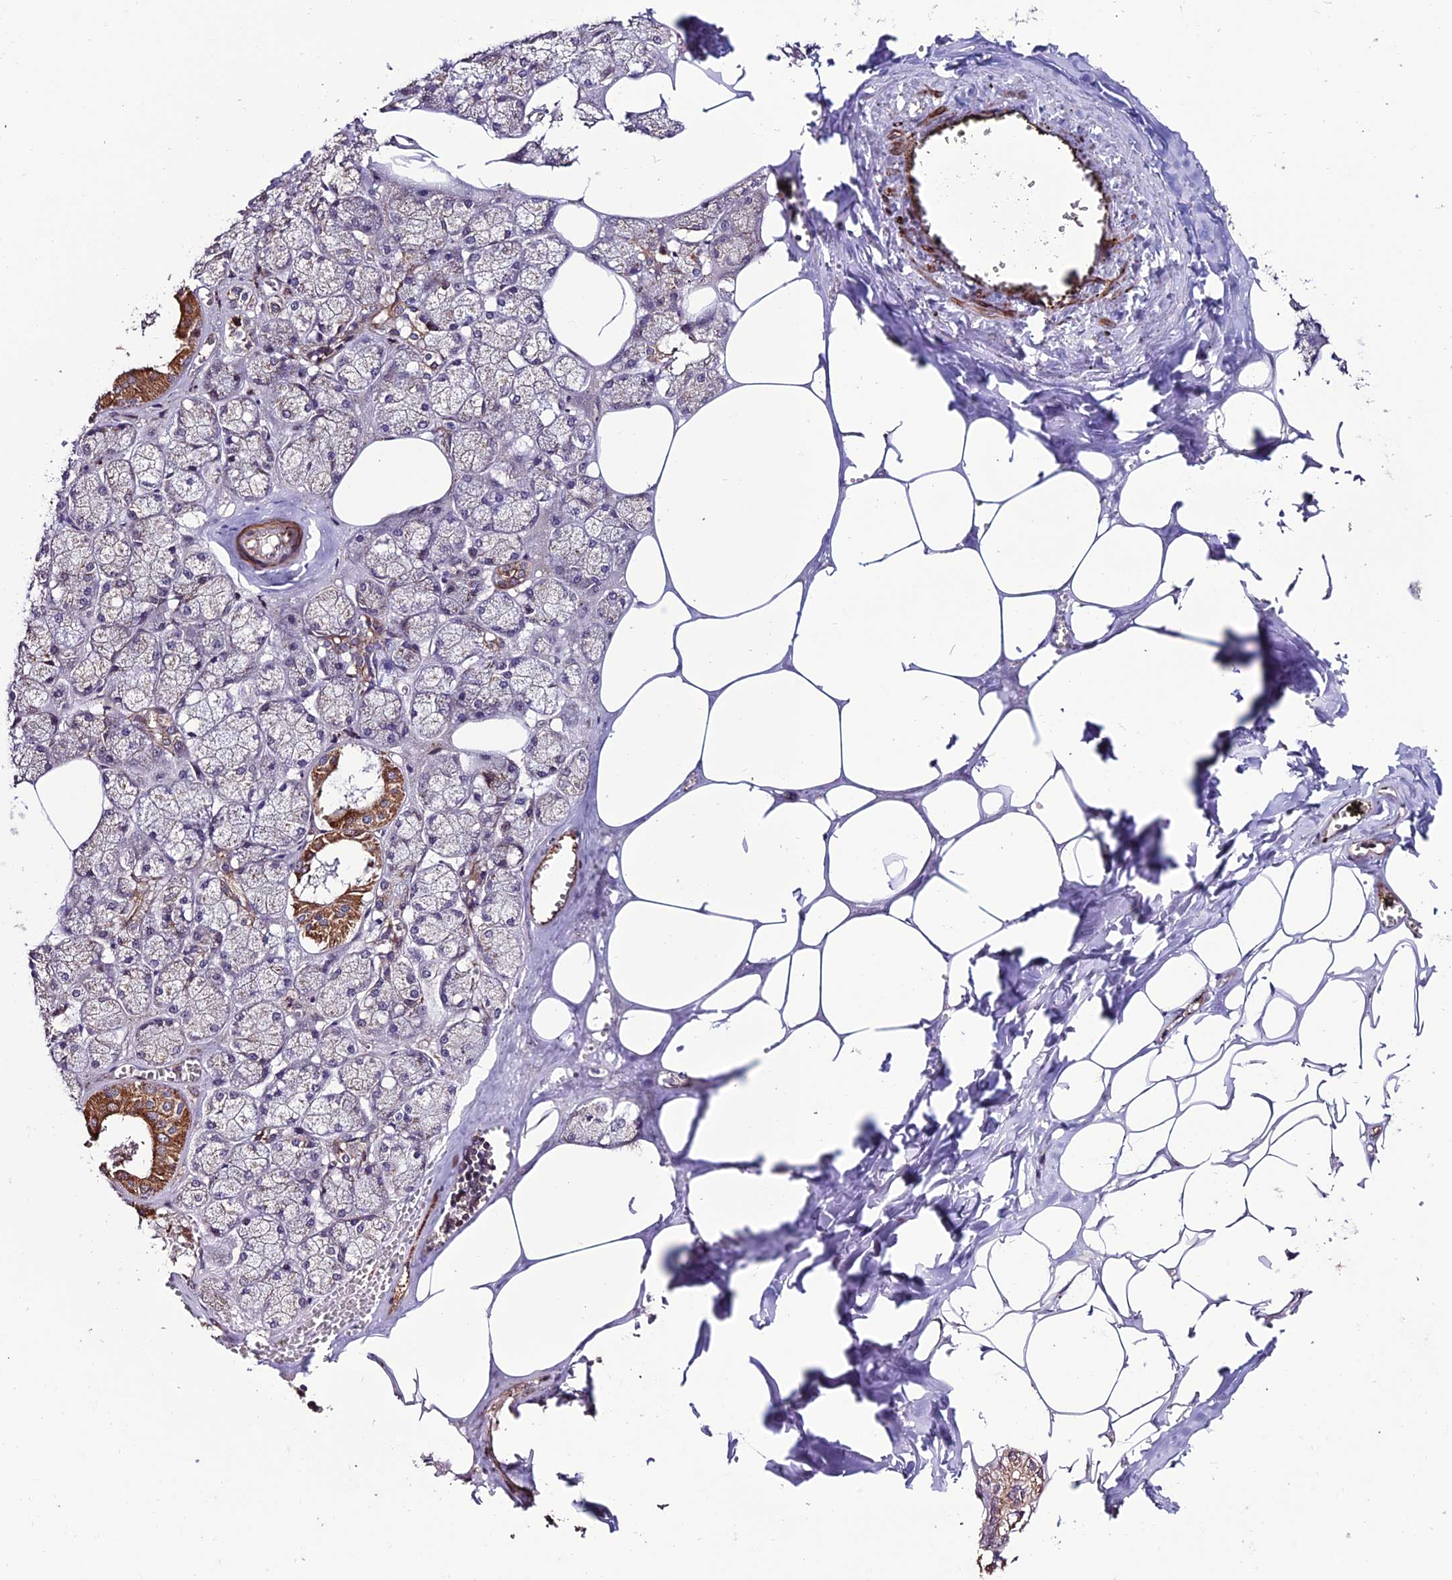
{"staining": {"intensity": "moderate", "quantity": "25%-75%", "location": "cytoplasmic/membranous"}, "tissue": "salivary gland", "cell_type": "Glandular cells", "image_type": "normal", "snomed": [{"axis": "morphology", "description": "Normal tissue, NOS"}, {"axis": "topography", "description": "Salivary gland"}], "caption": "Immunohistochemistry (IHC) of normal salivary gland demonstrates medium levels of moderate cytoplasmic/membranous staining in approximately 25%-75% of glandular cells.", "gene": "TNIP3", "patient": {"sex": "male", "age": 62}}